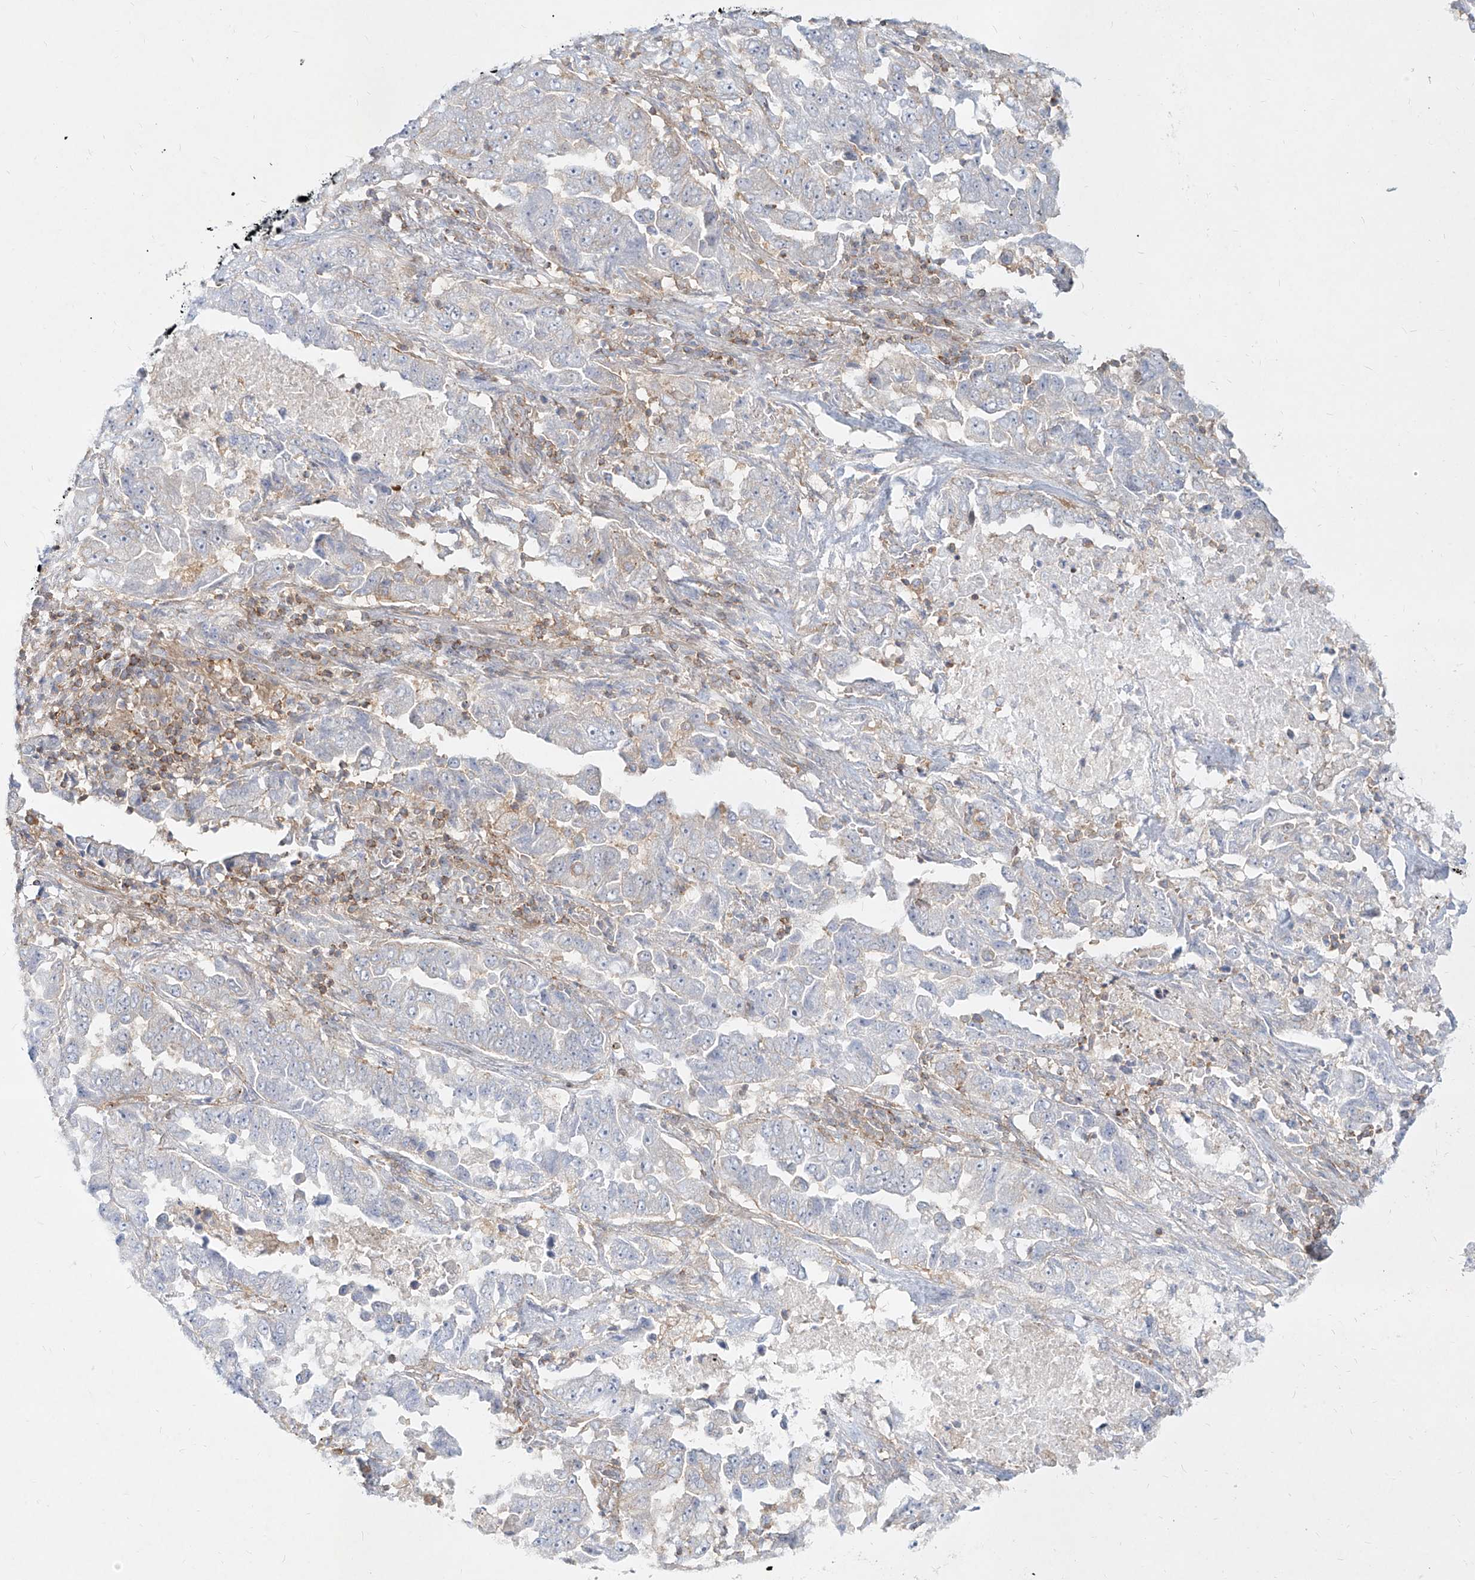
{"staining": {"intensity": "negative", "quantity": "none", "location": "none"}, "tissue": "lung cancer", "cell_type": "Tumor cells", "image_type": "cancer", "snomed": [{"axis": "morphology", "description": "Adenocarcinoma, NOS"}, {"axis": "topography", "description": "Lung"}], "caption": "An immunohistochemistry (IHC) photomicrograph of adenocarcinoma (lung) is shown. There is no staining in tumor cells of adenocarcinoma (lung).", "gene": "SLC2A12", "patient": {"sex": "female", "age": 51}}